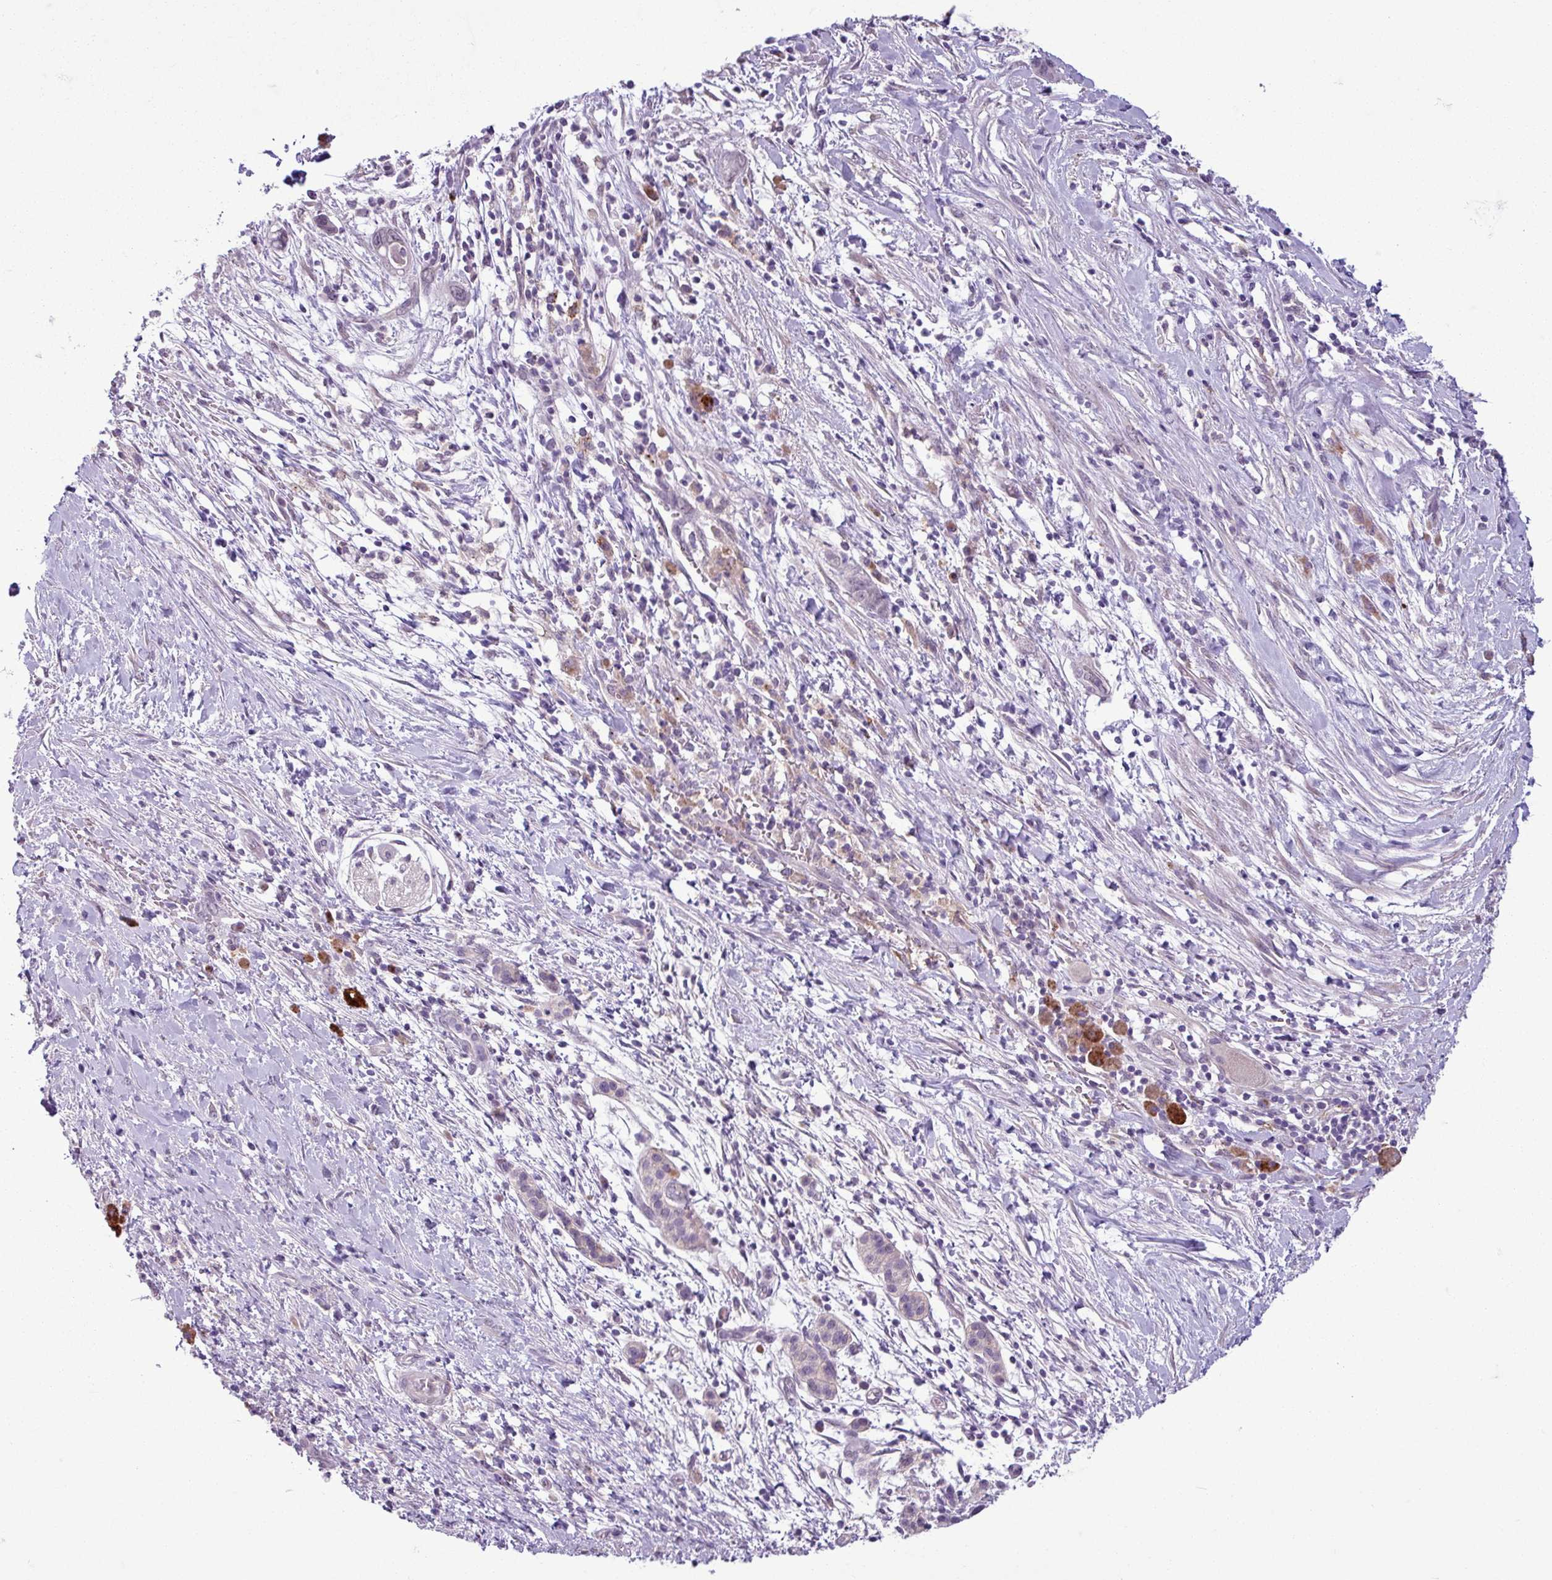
{"staining": {"intensity": "negative", "quantity": "none", "location": "none"}, "tissue": "pancreatic cancer", "cell_type": "Tumor cells", "image_type": "cancer", "snomed": [{"axis": "morphology", "description": "Adenocarcinoma, NOS"}, {"axis": "topography", "description": "Pancreas"}], "caption": "Micrograph shows no significant protein staining in tumor cells of pancreatic cancer.", "gene": "C9orf24", "patient": {"sex": "male", "age": 68}}